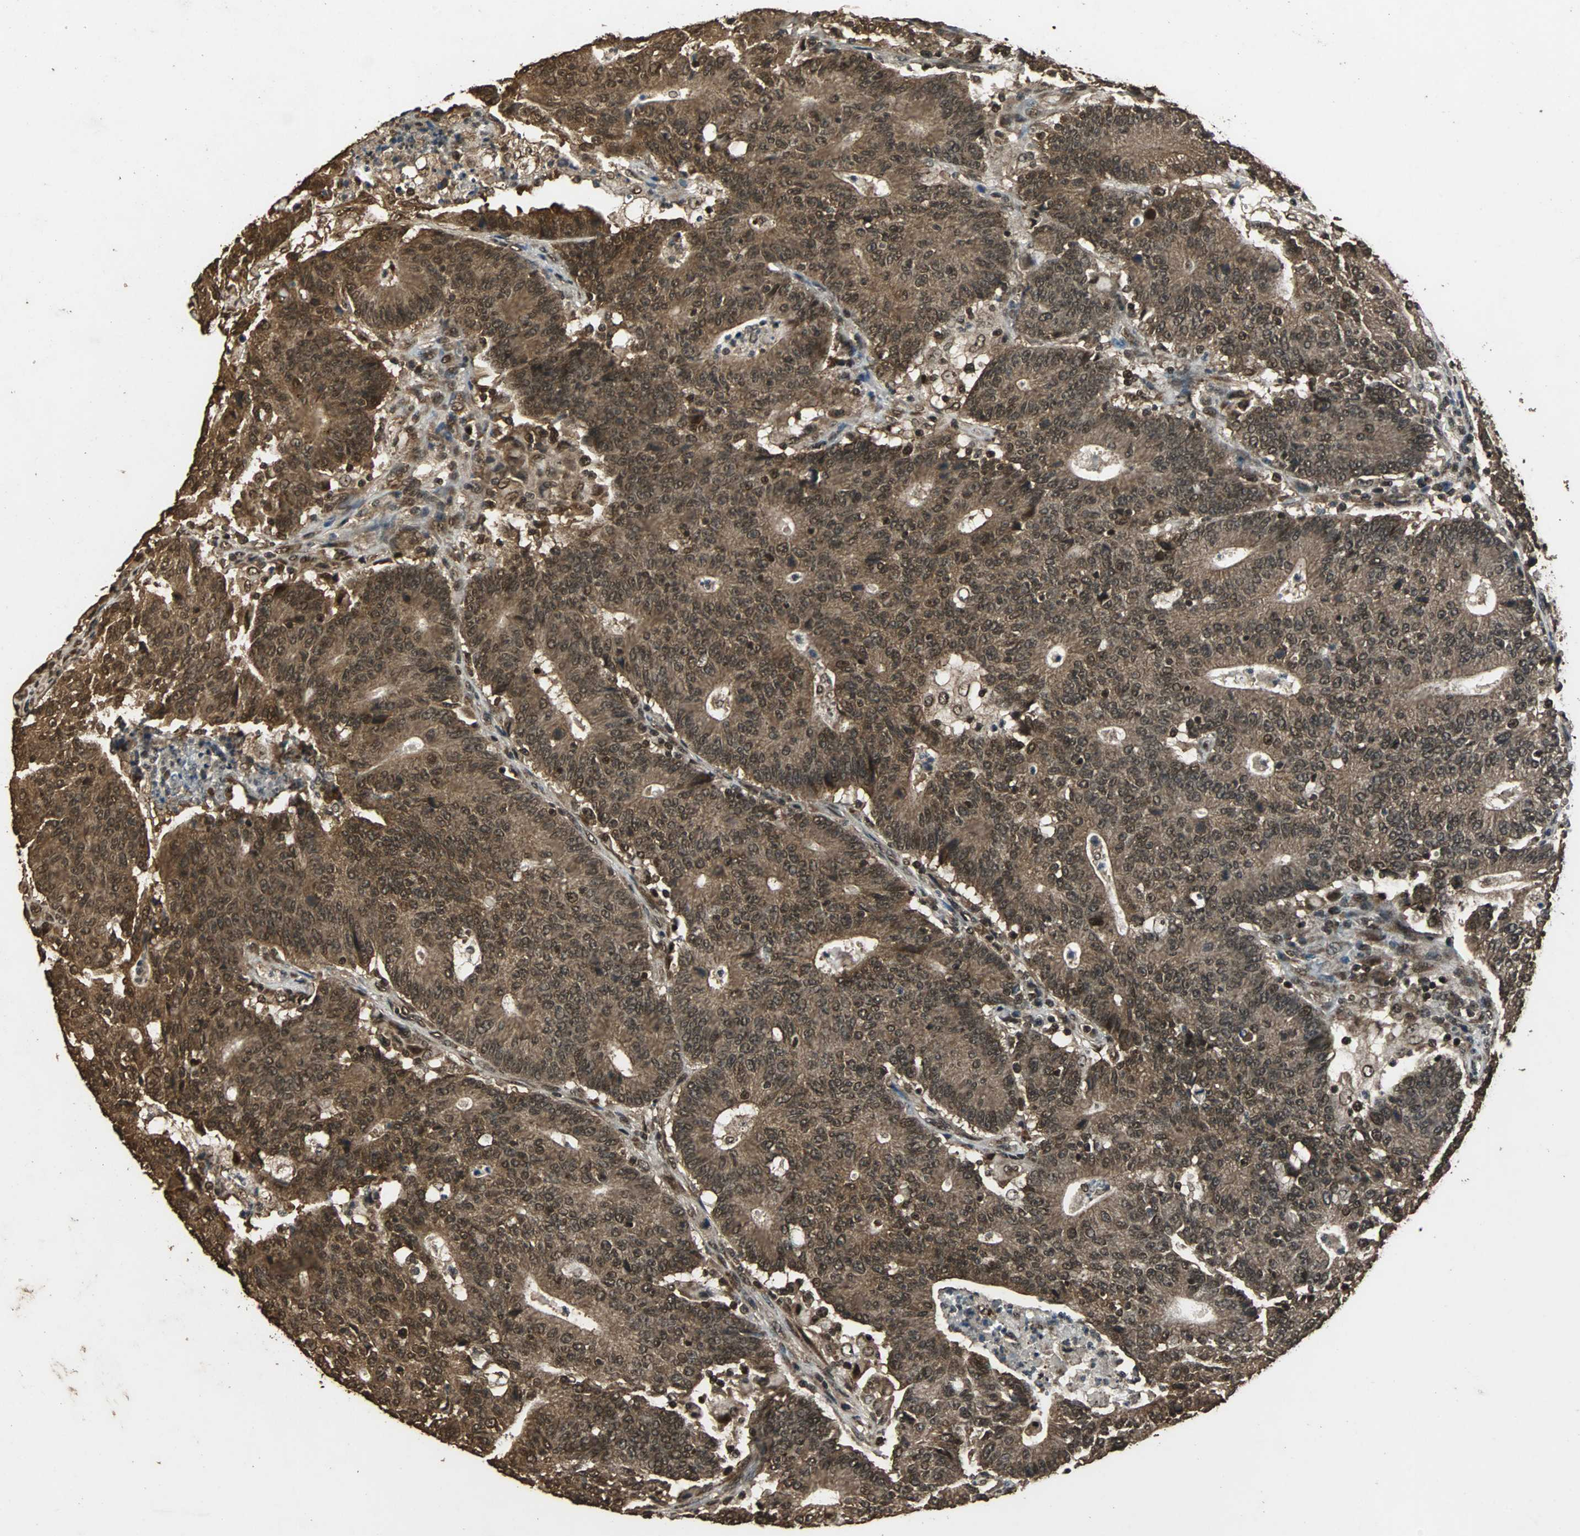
{"staining": {"intensity": "strong", "quantity": ">75%", "location": "cytoplasmic/membranous,nuclear"}, "tissue": "colorectal cancer", "cell_type": "Tumor cells", "image_type": "cancer", "snomed": [{"axis": "morphology", "description": "Normal tissue, NOS"}, {"axis": "morphology", "description": "Adenocarcinoma, NOS"}, {"axis": "topography", "description": "Colon"}], "caption": "Protein analysis of colorectal cancer tissue displays strong cytoplasmic/membranous and nuclear positivity in about >75% of tumor cells.", "gene": "ZNF18", "patient": {"sex": "female", "age": 75}}